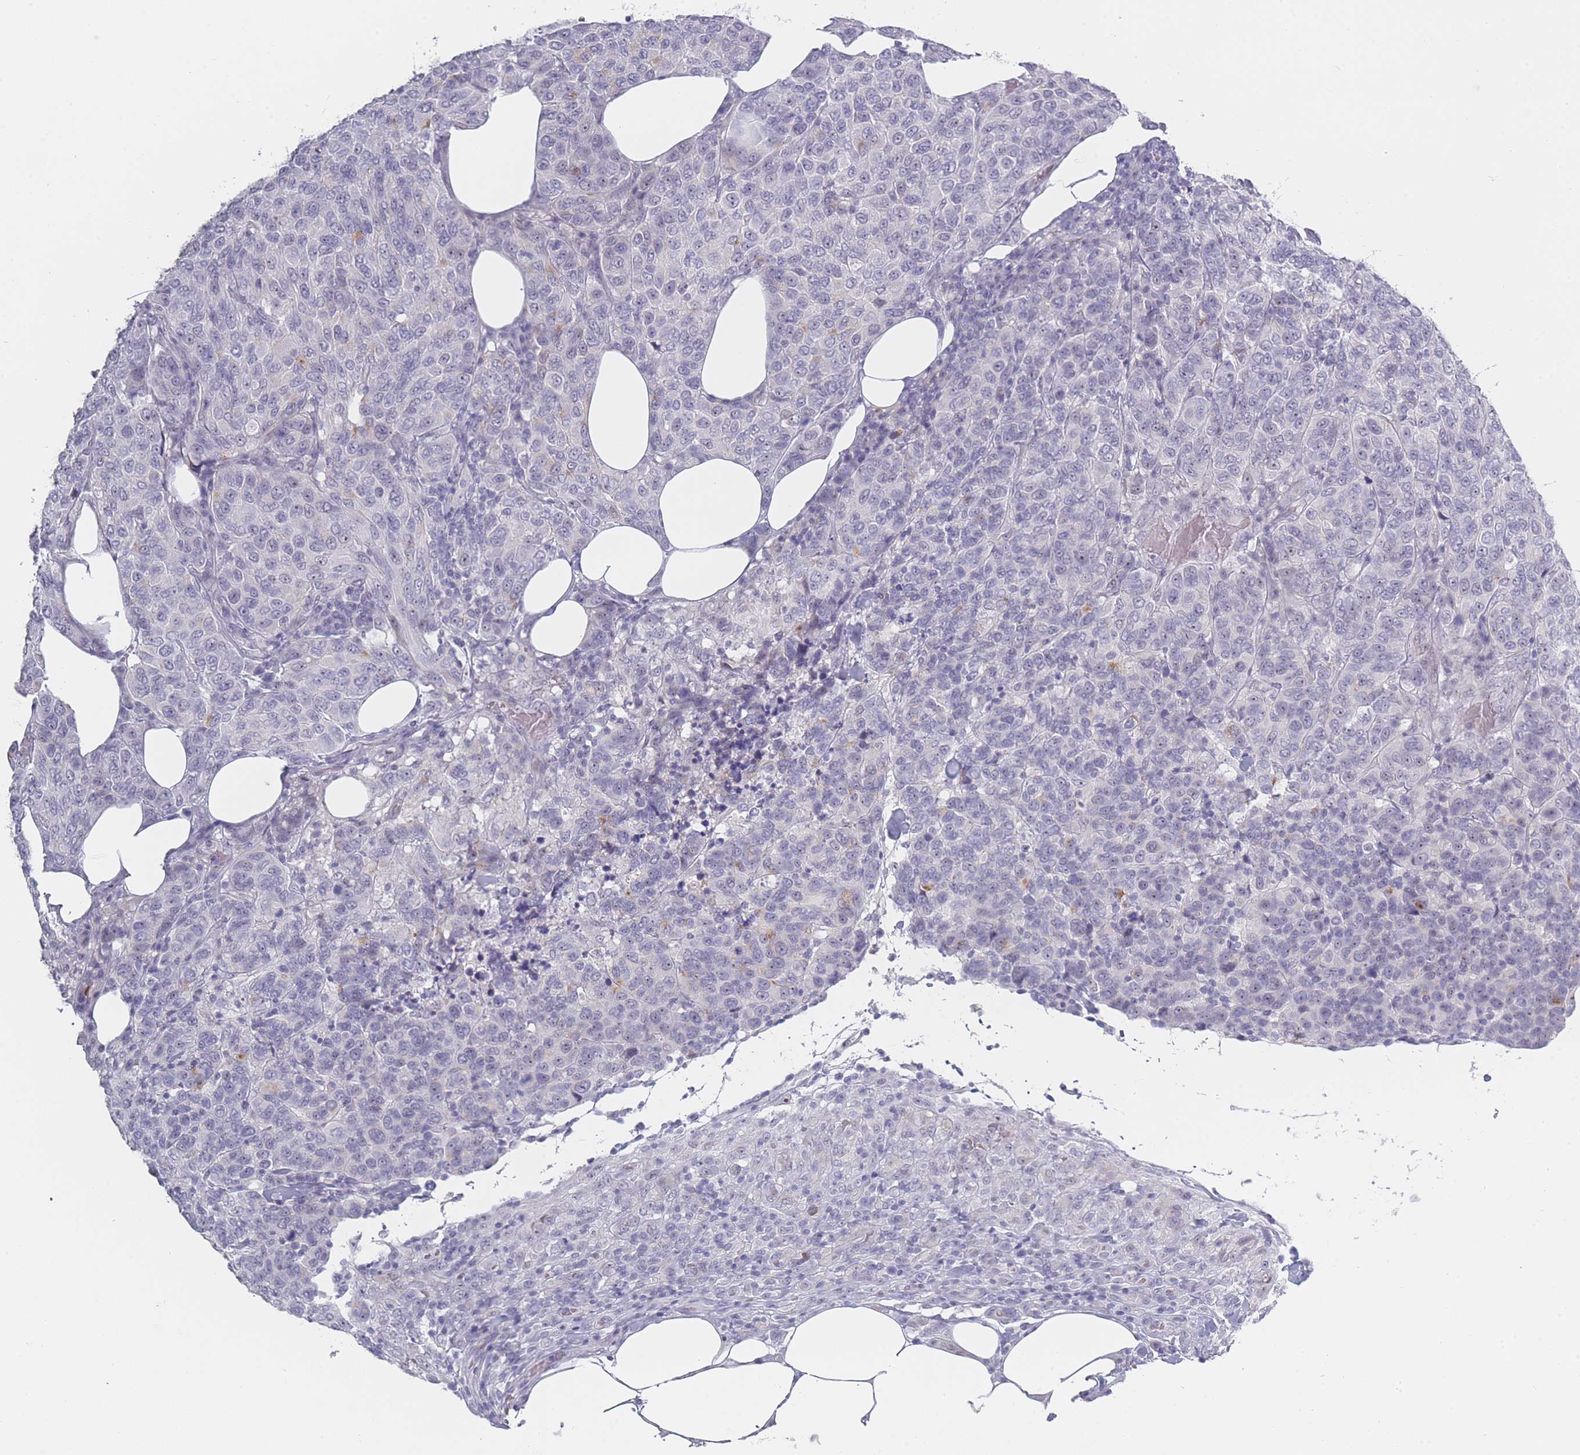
{"staining": {"intensity": "negative", "quantity": "none", "location": "none"}, "tissue": "breast cancer", "cell_type": "Tumor cells", "image_type": "cancer", "snomed": [{"axis": "morphology", "description": "Duct carcinoma"}, {"axis": "topography", "description": "Breast"}], "caption": "IHC of human invasive ductal carcinoma (breast) displays no expression in tumor cells. Nuclei are stained in blue.", "gene": "ROS1", "patient": {"sex": "female", "age": 55}}